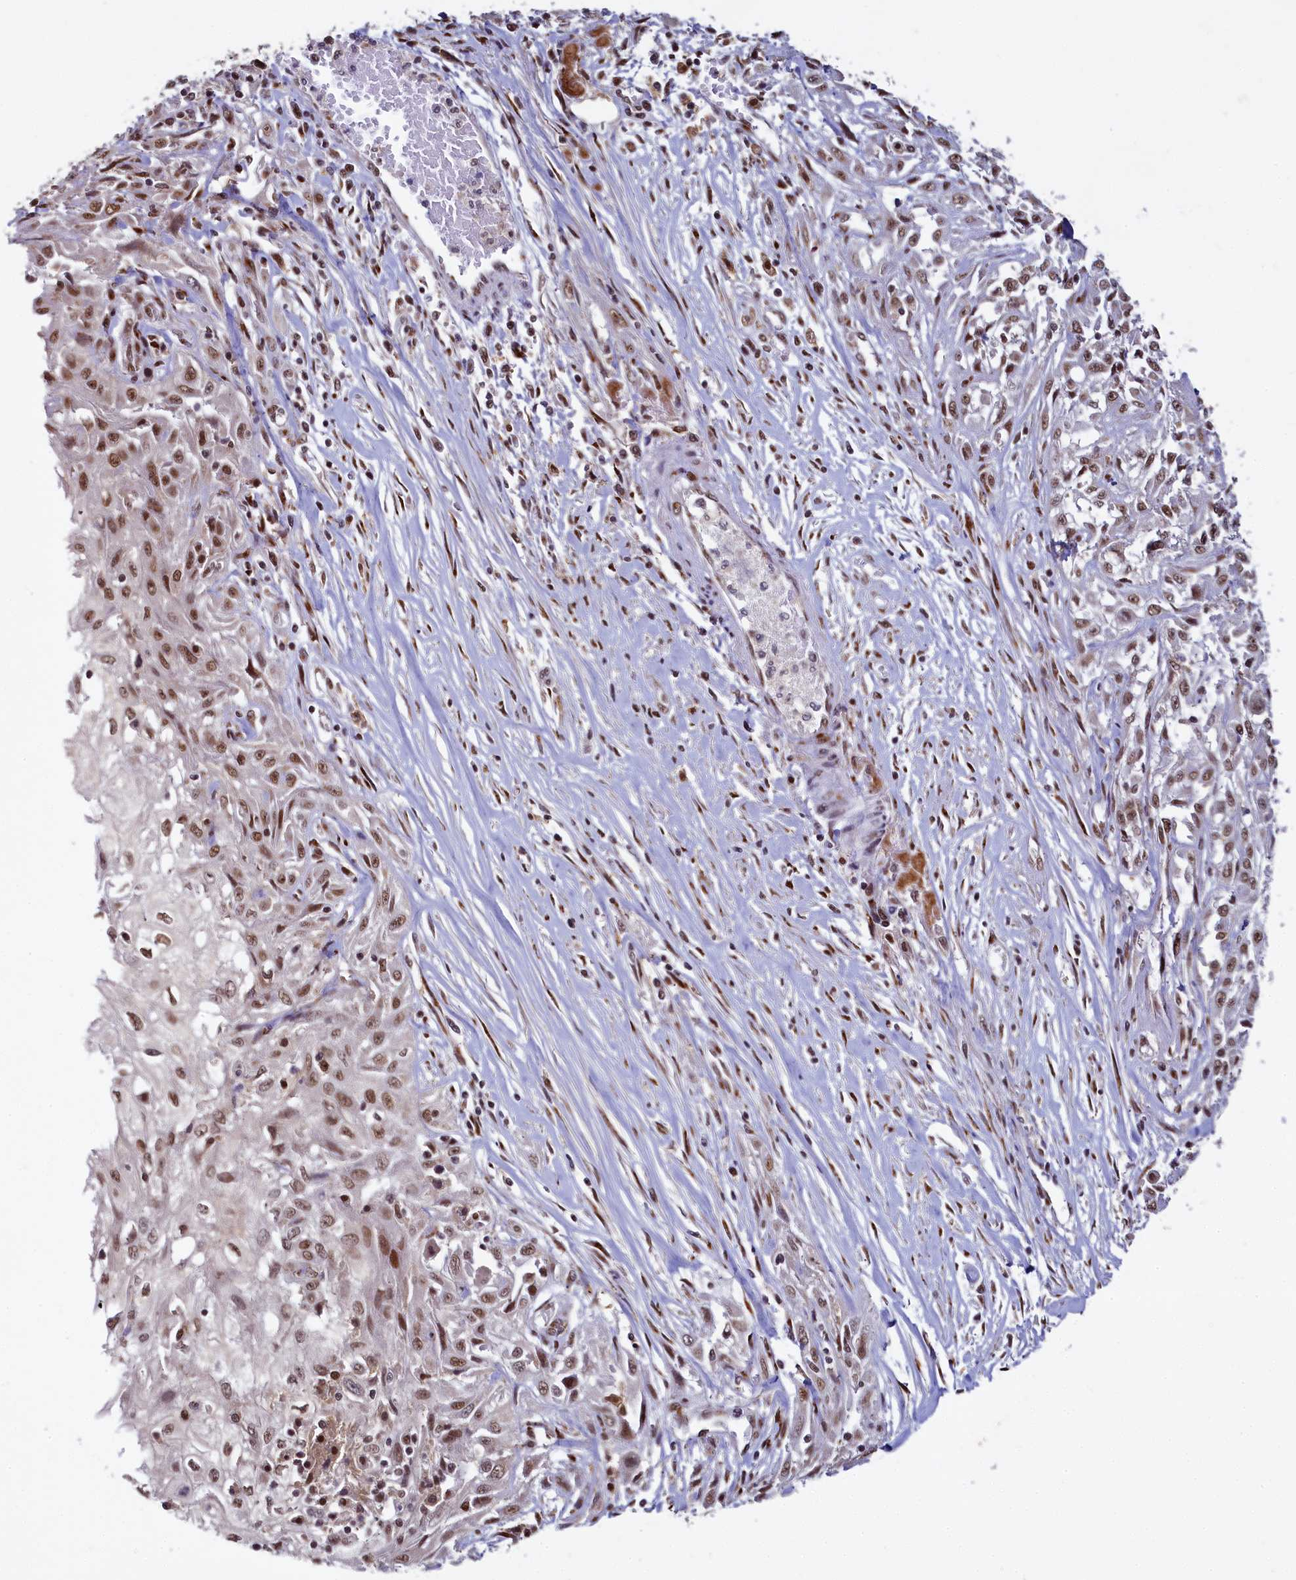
{"staining": {"intensity": "moderate", "quantity": ">75%", "location": "nuclear"}, "tissue": "skin cancer", "cell_type": "Tumor cells", "image_type": "cancer", "snomed": [{"axis": "morphology", "description": "Squamous cell carcinoma, NOS"}, {"axis": "morphology", "description": "Squamous cell carcinoma, metastatic, NOS"}, {"axis": "topography", "description": "Skin"}, {"axis": "topography", "description": "Lymph node"}], "caption": "A photomicrograph of skin metastatic squamous cell carcinoma stained for a protein reveals moderate nuclear brown staining in tumor cells. (DAB (3,3'-diaminobenzidine) IHC with brightfield microscopy, high magnification).", "gene": "PPHLN1", "patient": {"sex": "male", "age": 75}}